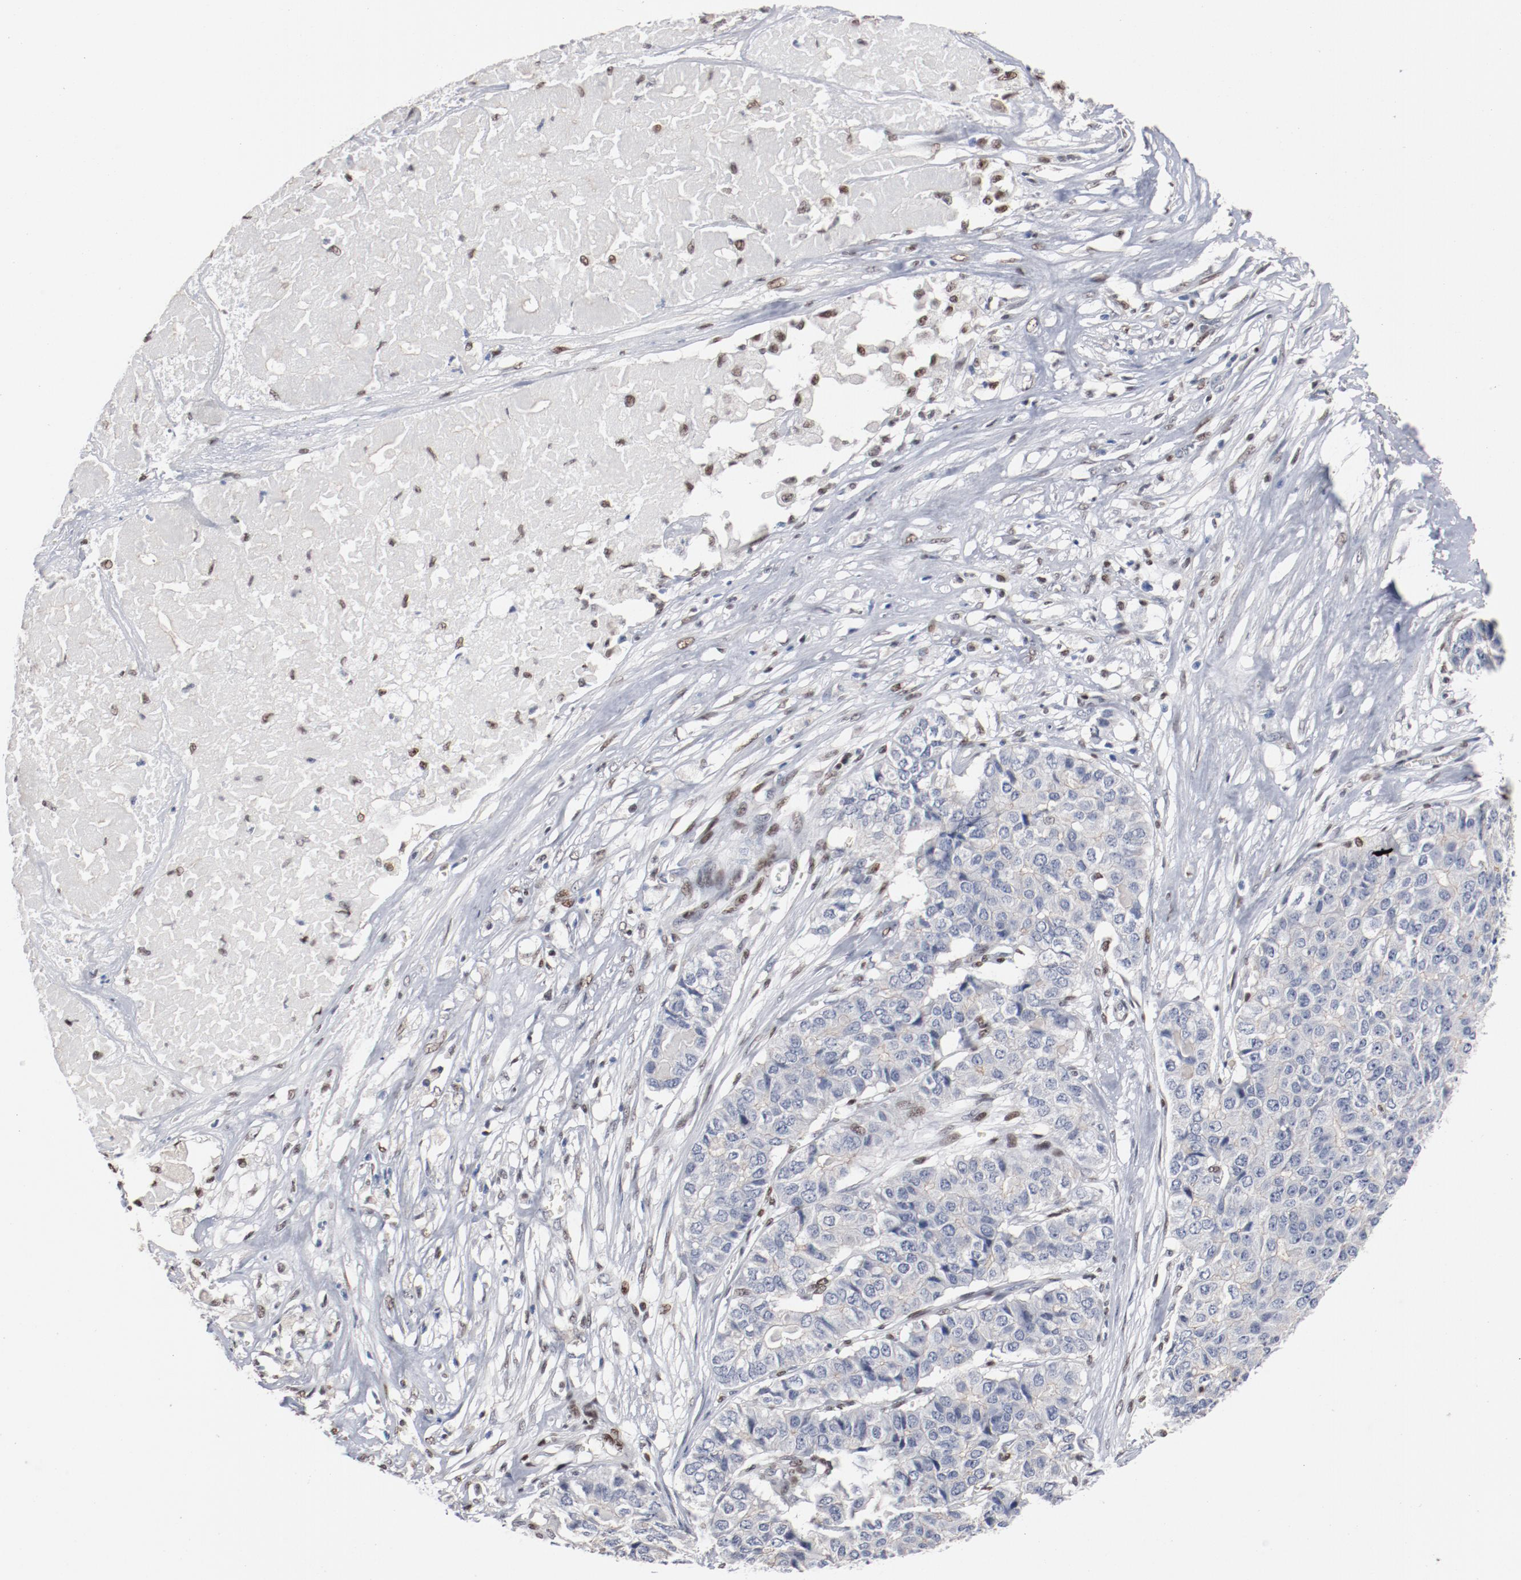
{"staining": {"intensity": "negative", "quantity": "none", "location": "none"}, "tissue": "pancreatic cancer", "cell_type": "Tumor cells", "image_type": "cancer", "snomed": [{"axis": "morphology", "description": "Adenocarcinoma, NOS"}, {"axis": "topography", "description": "Pancreas"}], "caption": "A histopathology image of pancreatic adenocarcinoma stained for a protein reveals no brown staining in tumor cells.", "gene": "ZEB2", "patient": {"sex": "male", "age": 50}}